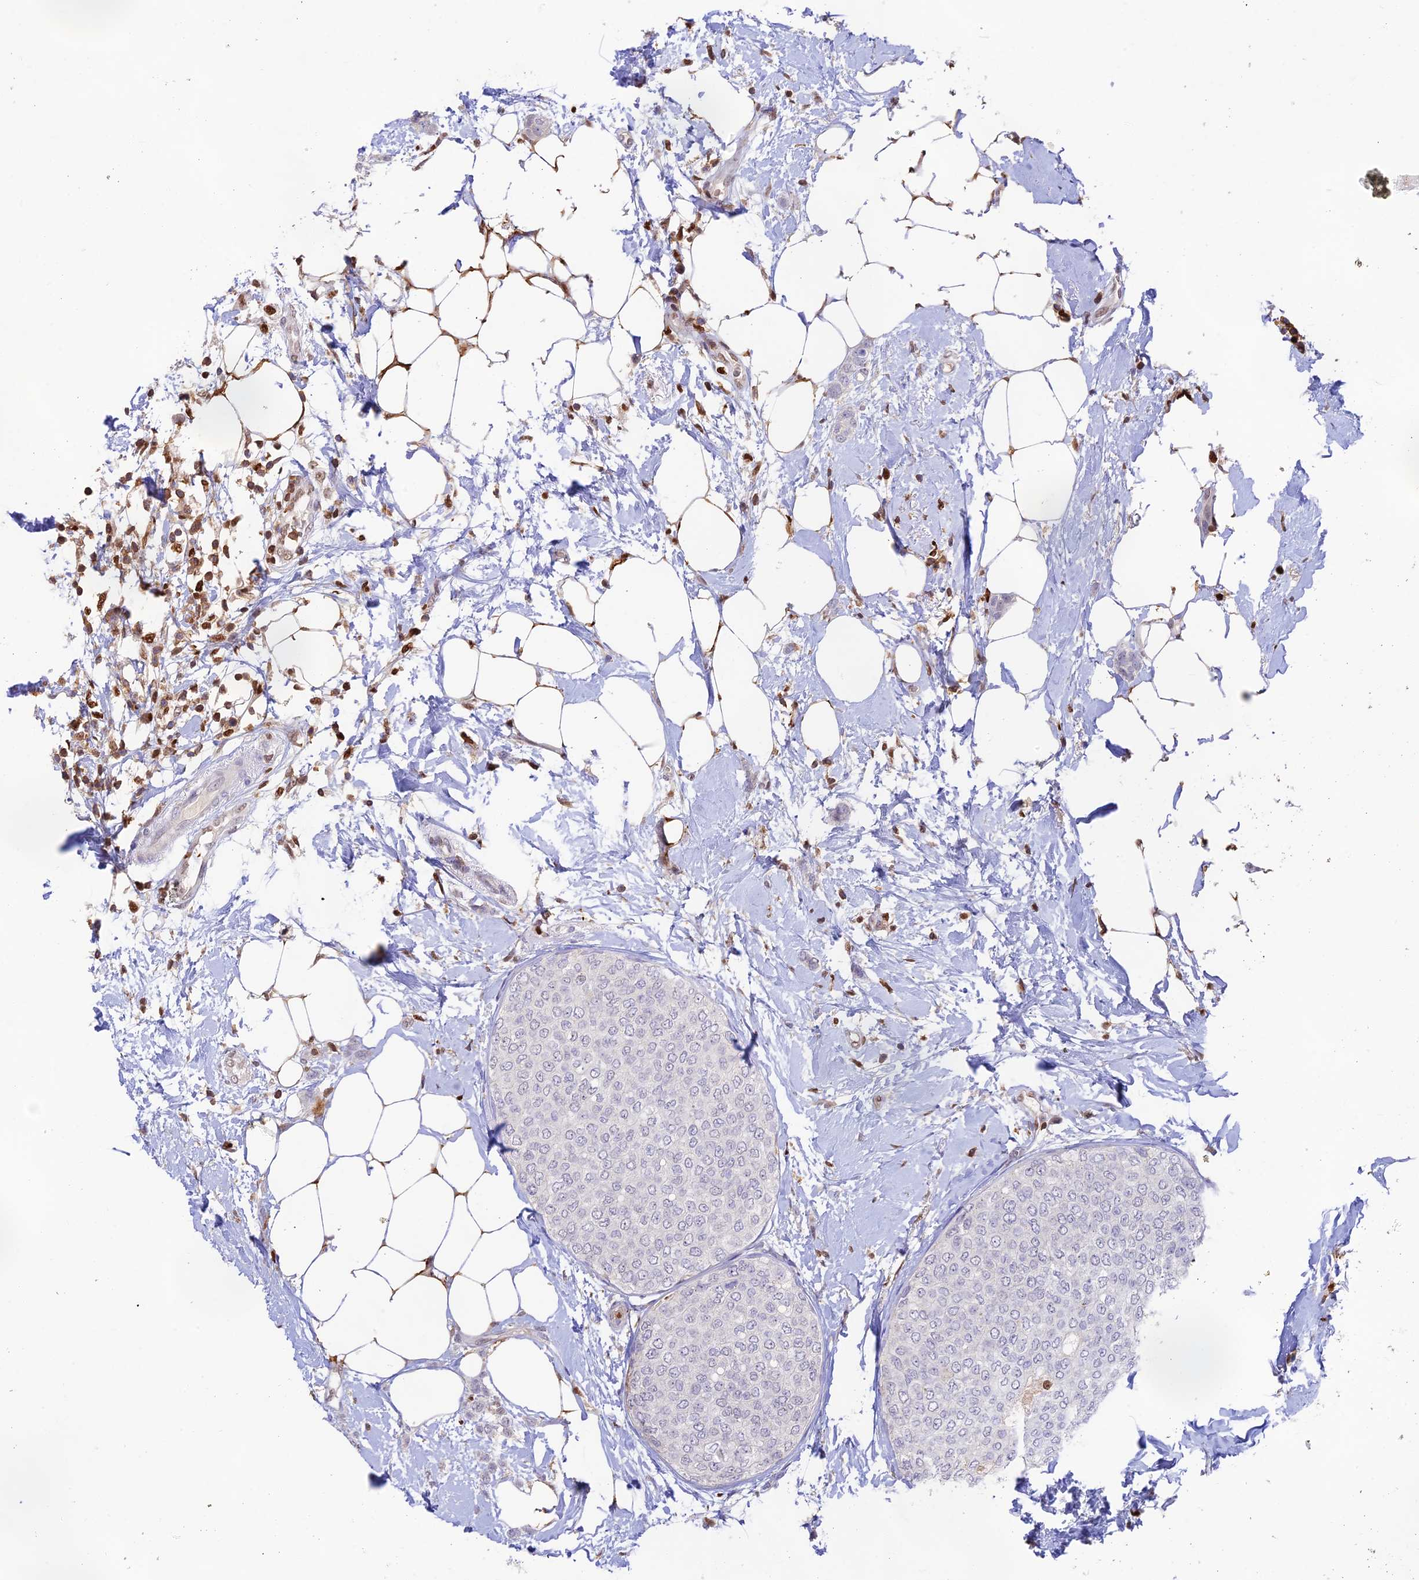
{"staining": {"intensity": "negative", "quantity": "none", "location": "none"}, "tissue": "breast cancer", "cell_type": "Tumor cells", "image_type": "cancer", "snomed": [{"axis": "morphology", "description": "Duct carcinoma"}, {"axis": "topography", "description": "Breast"}], "caption": "There is no significant expression in tumor cells of breast cancer (invasive ductal carcinoma). The staining was performed using DAB (3,3'-diaminobenzidine) to visualize the protein expression in brown, while the nuclei were stained in blue with hematoxylin (Magnification: 20x).", "gene": "DENND1C", "patient": {"sex": "female", "age": 72}}